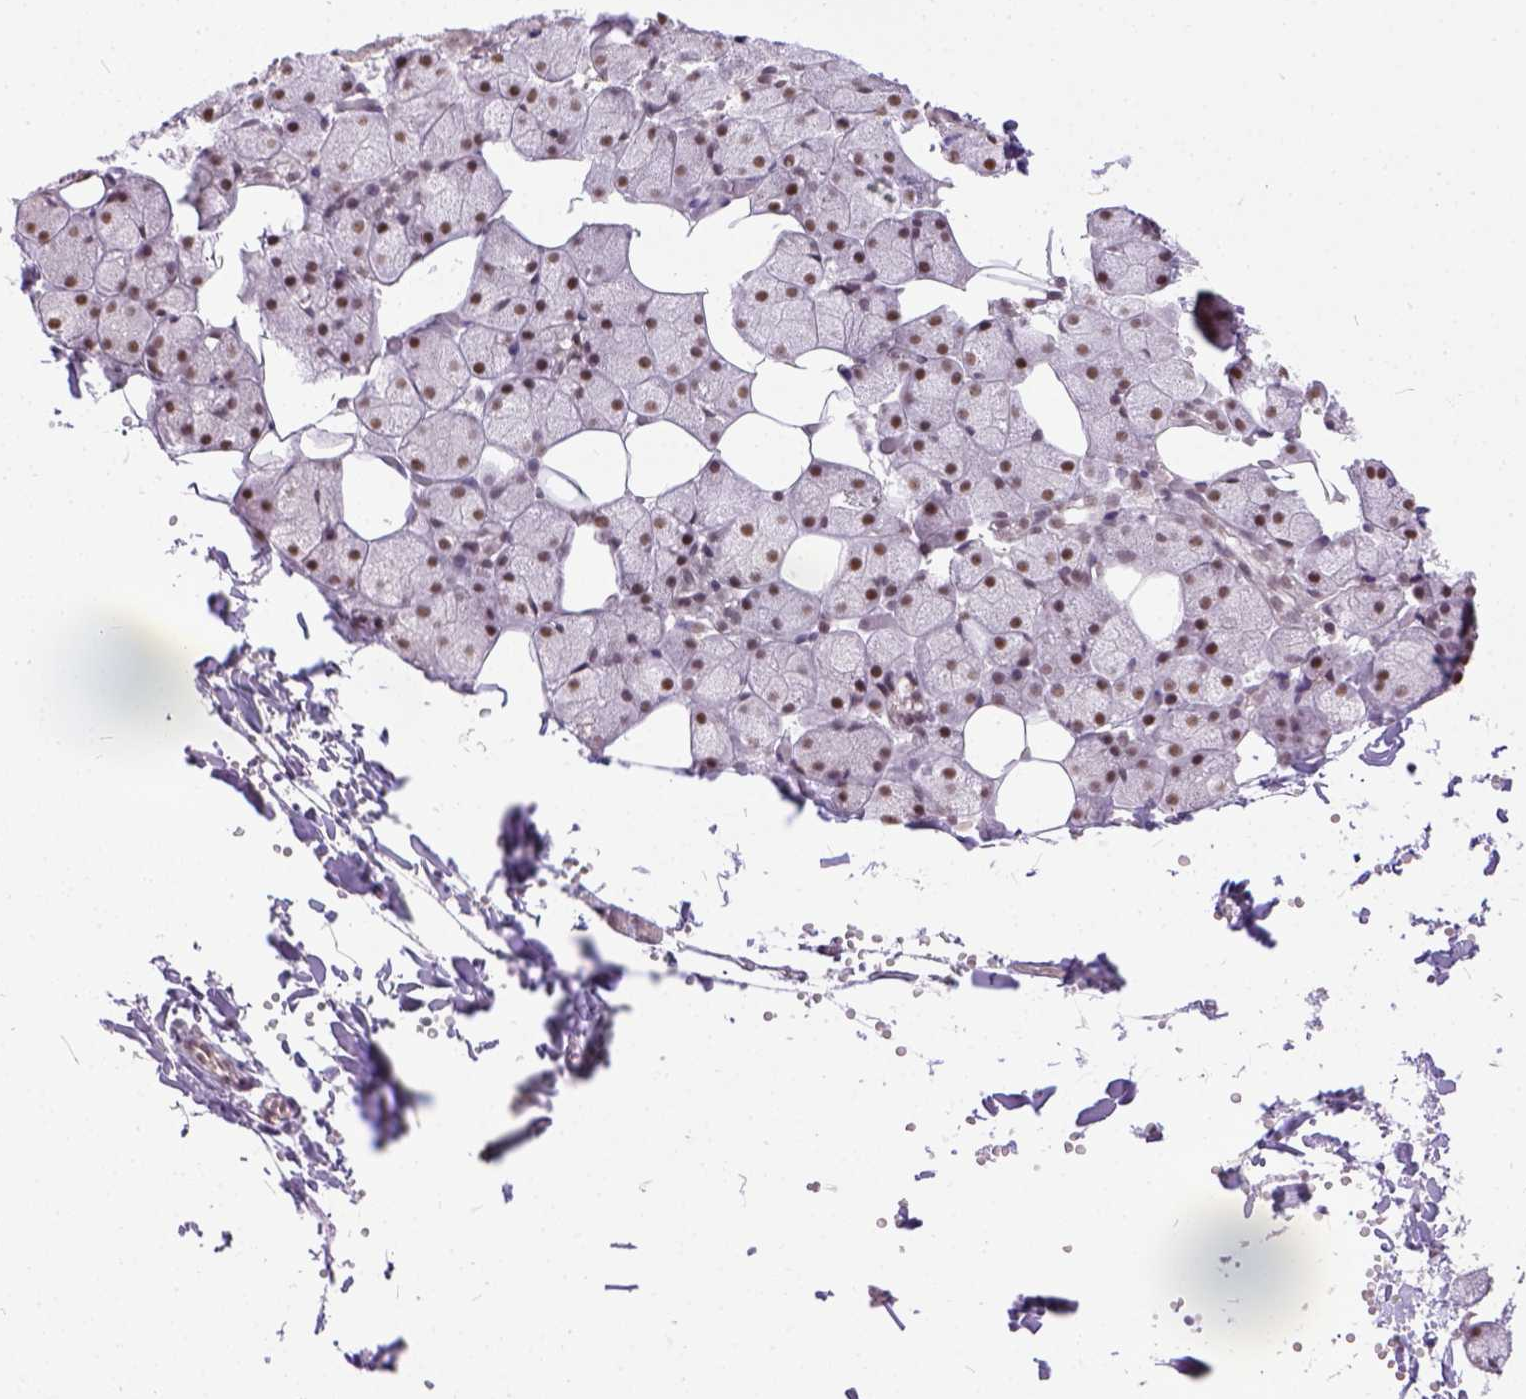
{"staining": {"intensity": "moderate", "quantity": ">75%", "location": "nuclear"}, "tissue": "salivary gland", "cell_type": "Glandular cells", "image_type": "normal", "snomed": [{"axis": "morphology", "description": "Normal tissue, NOS"}, {"axis": "topography", "description": "Salivary gland"}], "caption": "Moderate nuclear protein staining is present in approximately >75% of glandular cells in salivary gland.", "gene": "ERCC1", "patient": {"sex": "male", "age": 38}}